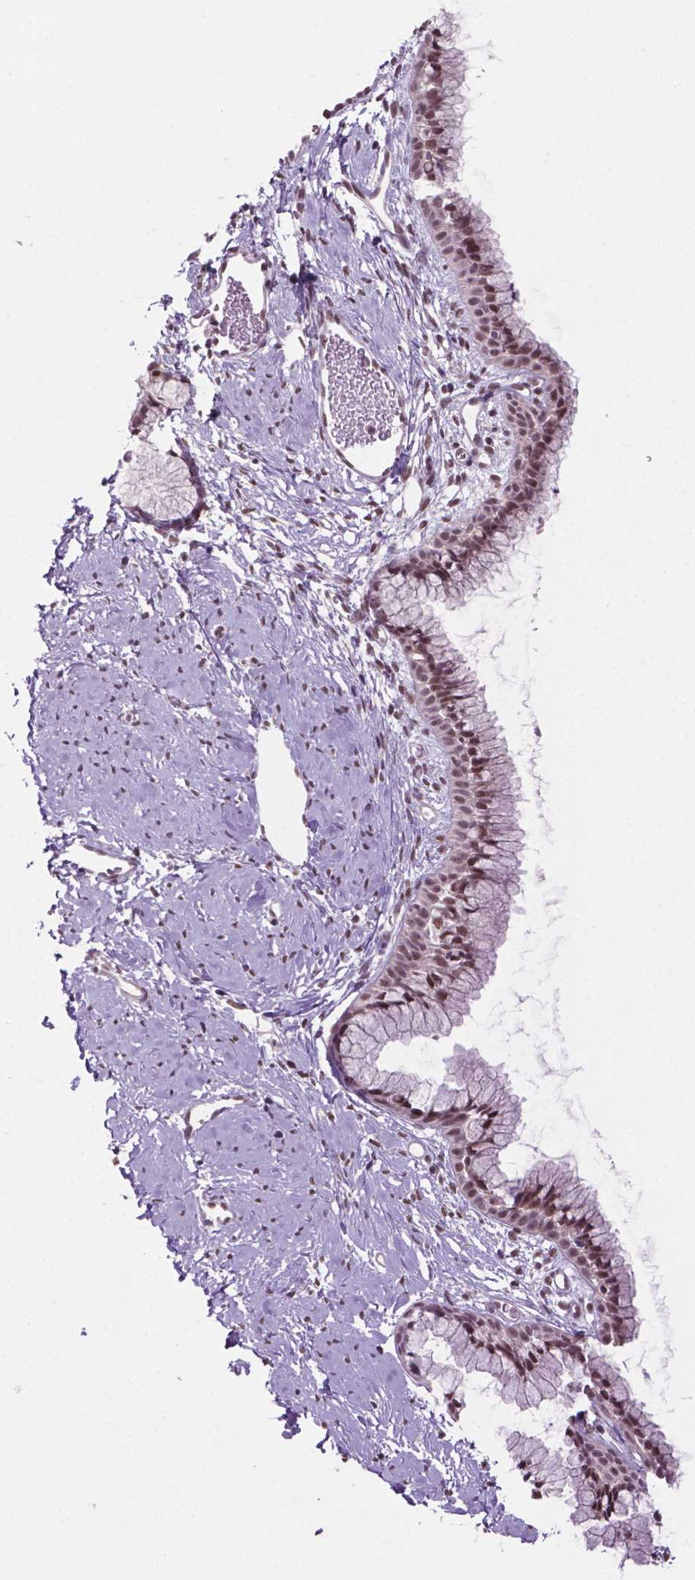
{"staining": {"intensity": "moderate", "quantity": ">75%", "location": "nuclear"}, "tissue": "cervix", "cell_type": "Glandular cells", "image_type": "normal", "snomed": [{"axis": "morphology", "description": "Normal tissue, NOS"}, {"axis": "topography", "description": "Cervix"}], "caption": "Immunohistochemistry of normal cervix displays medium levels of moderate nuclear staining in about >75% of glandular cells. The protein is stained brown, and the nuclei are stained in blue (DAB (3,3'-diaminobenzidine) IHC with brightfield microscopy, high magnification).", "gene": "PHAX", "patient": {"sex": "female", "age": 40}}